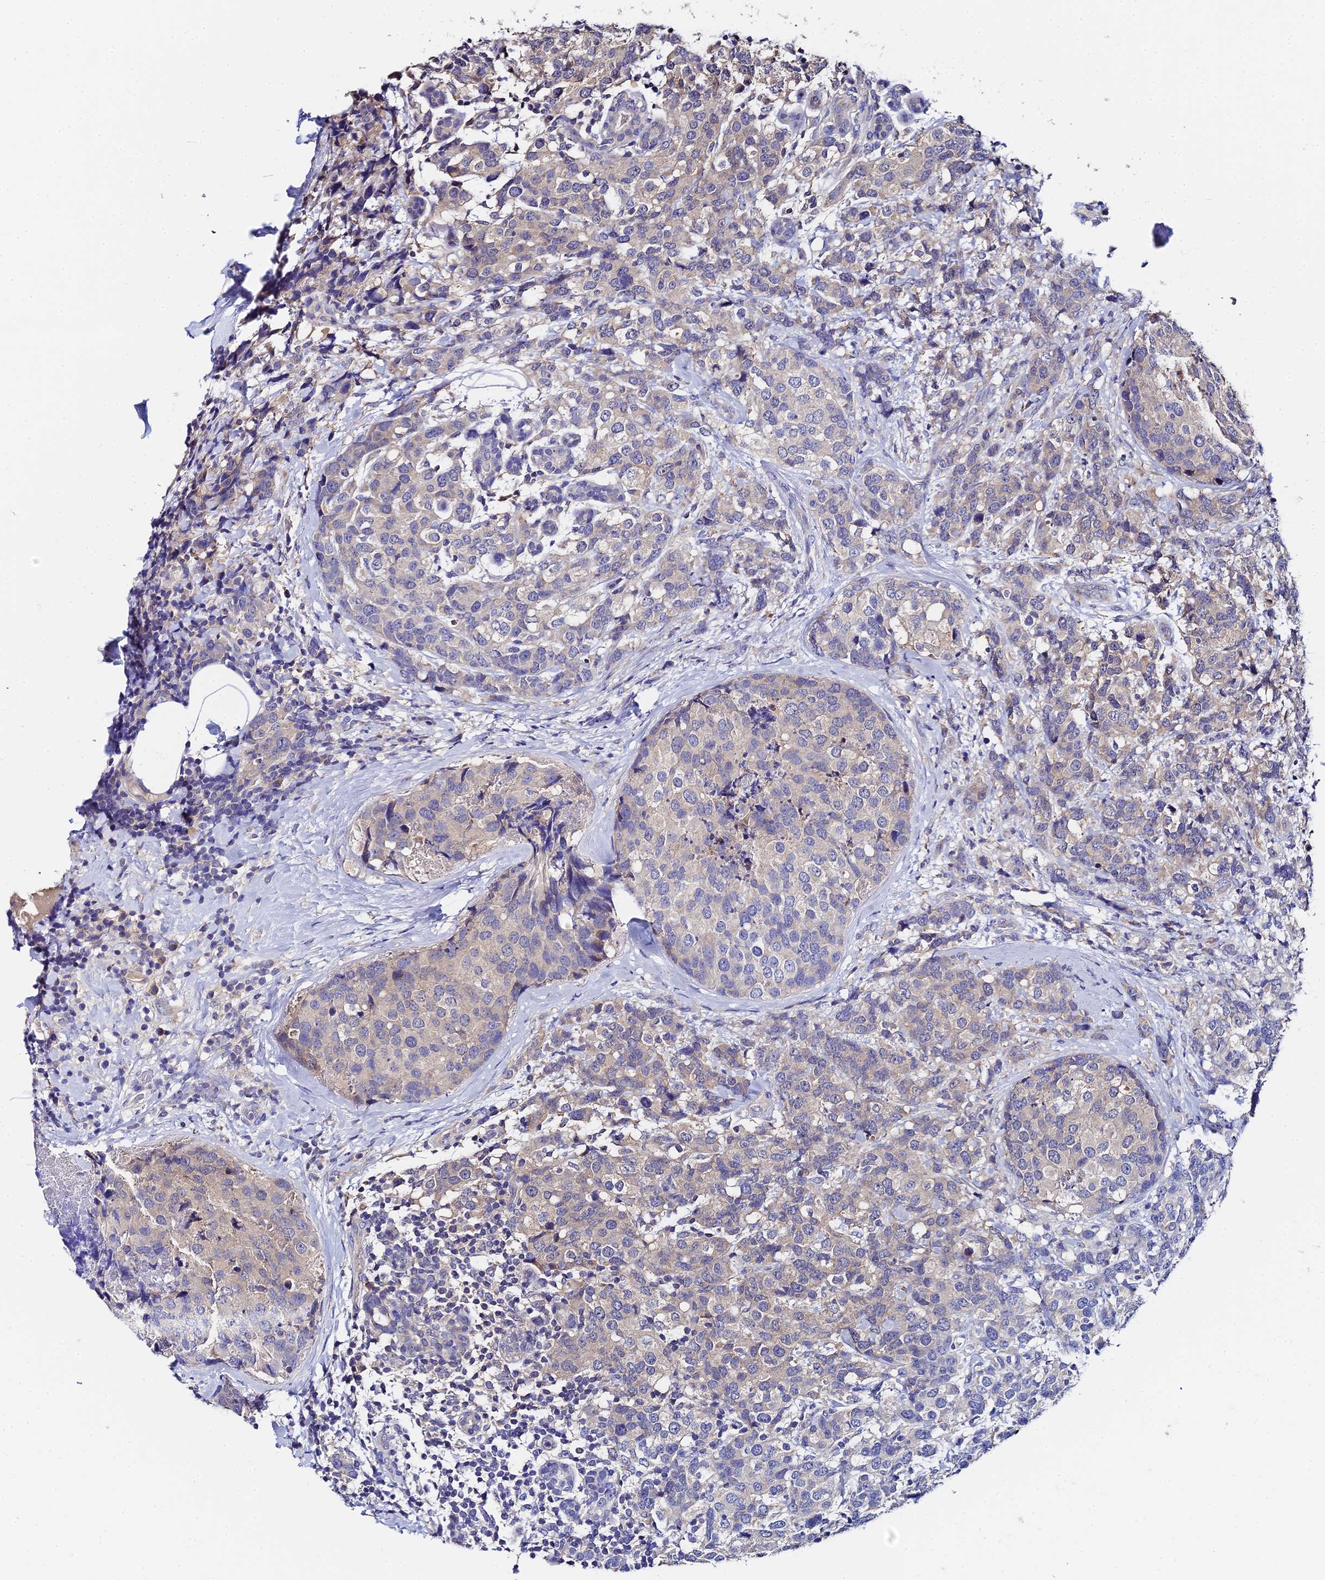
{"staining": {"intensity": "negative", "quantity": "none", "location": "none"}, "tissue": "breast cancer", "cell_type": "Tumor cells", "image_type": "cancer", "snomed": [{"axis": "morphology", "description": "Lobular carcinoma"}, {"axis": "topography", "description": "Breast"}], "caption": "This micrograph is of lobular carcinoma (breast) stained with IHC to label a protein in brown with the nuclei are counter-stained blue. There is no positivity in tumor cells. (Brightfield microscopy of DAB (3,3'-diaminobenzidine) immunohistochemistry (IHC) at high magnification).", "gene": "UBE2L3", "patient": {"sex": "female", "age": 59}}